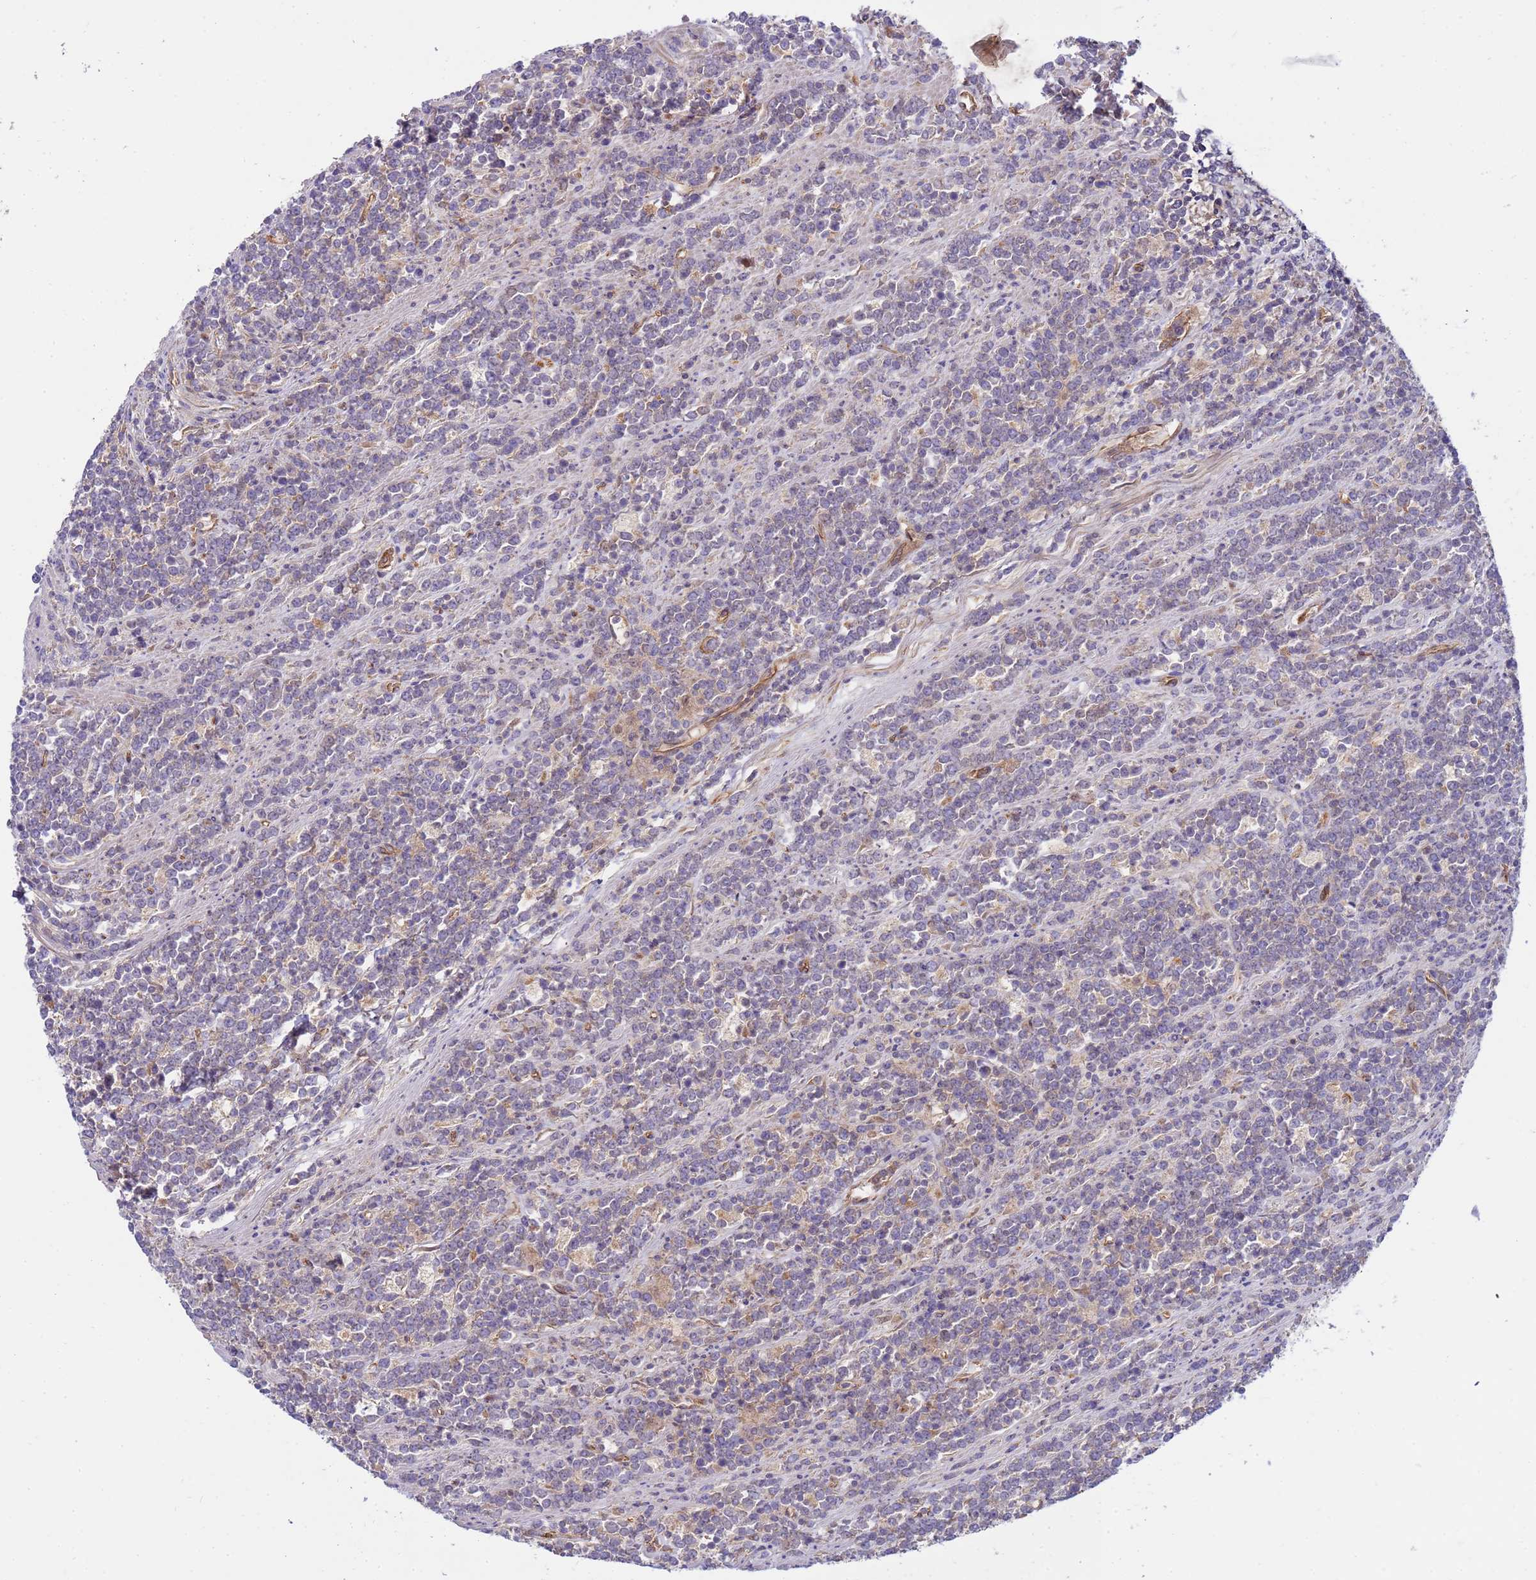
{"staining": {"intensity": "negative", "quantity": "none", "location": "none"}, "tissue": "lymphoma", "cell_type": "Tumor cells", "image_type": "cancer", "snomed": [{"axis": "morphology", "description": "Malignant lymphoma, non-Hodgkin's type, High grade"}, {"axis": "topography", "description": "Small intestine"}, {"axis": "topography", "description": "Colon"}], "caption": "A photomicrograph of human lymphoma is negative for staining in tumor cells.", "gene": "SMCO3", "patient": {"sex": "male", "age": 8}}